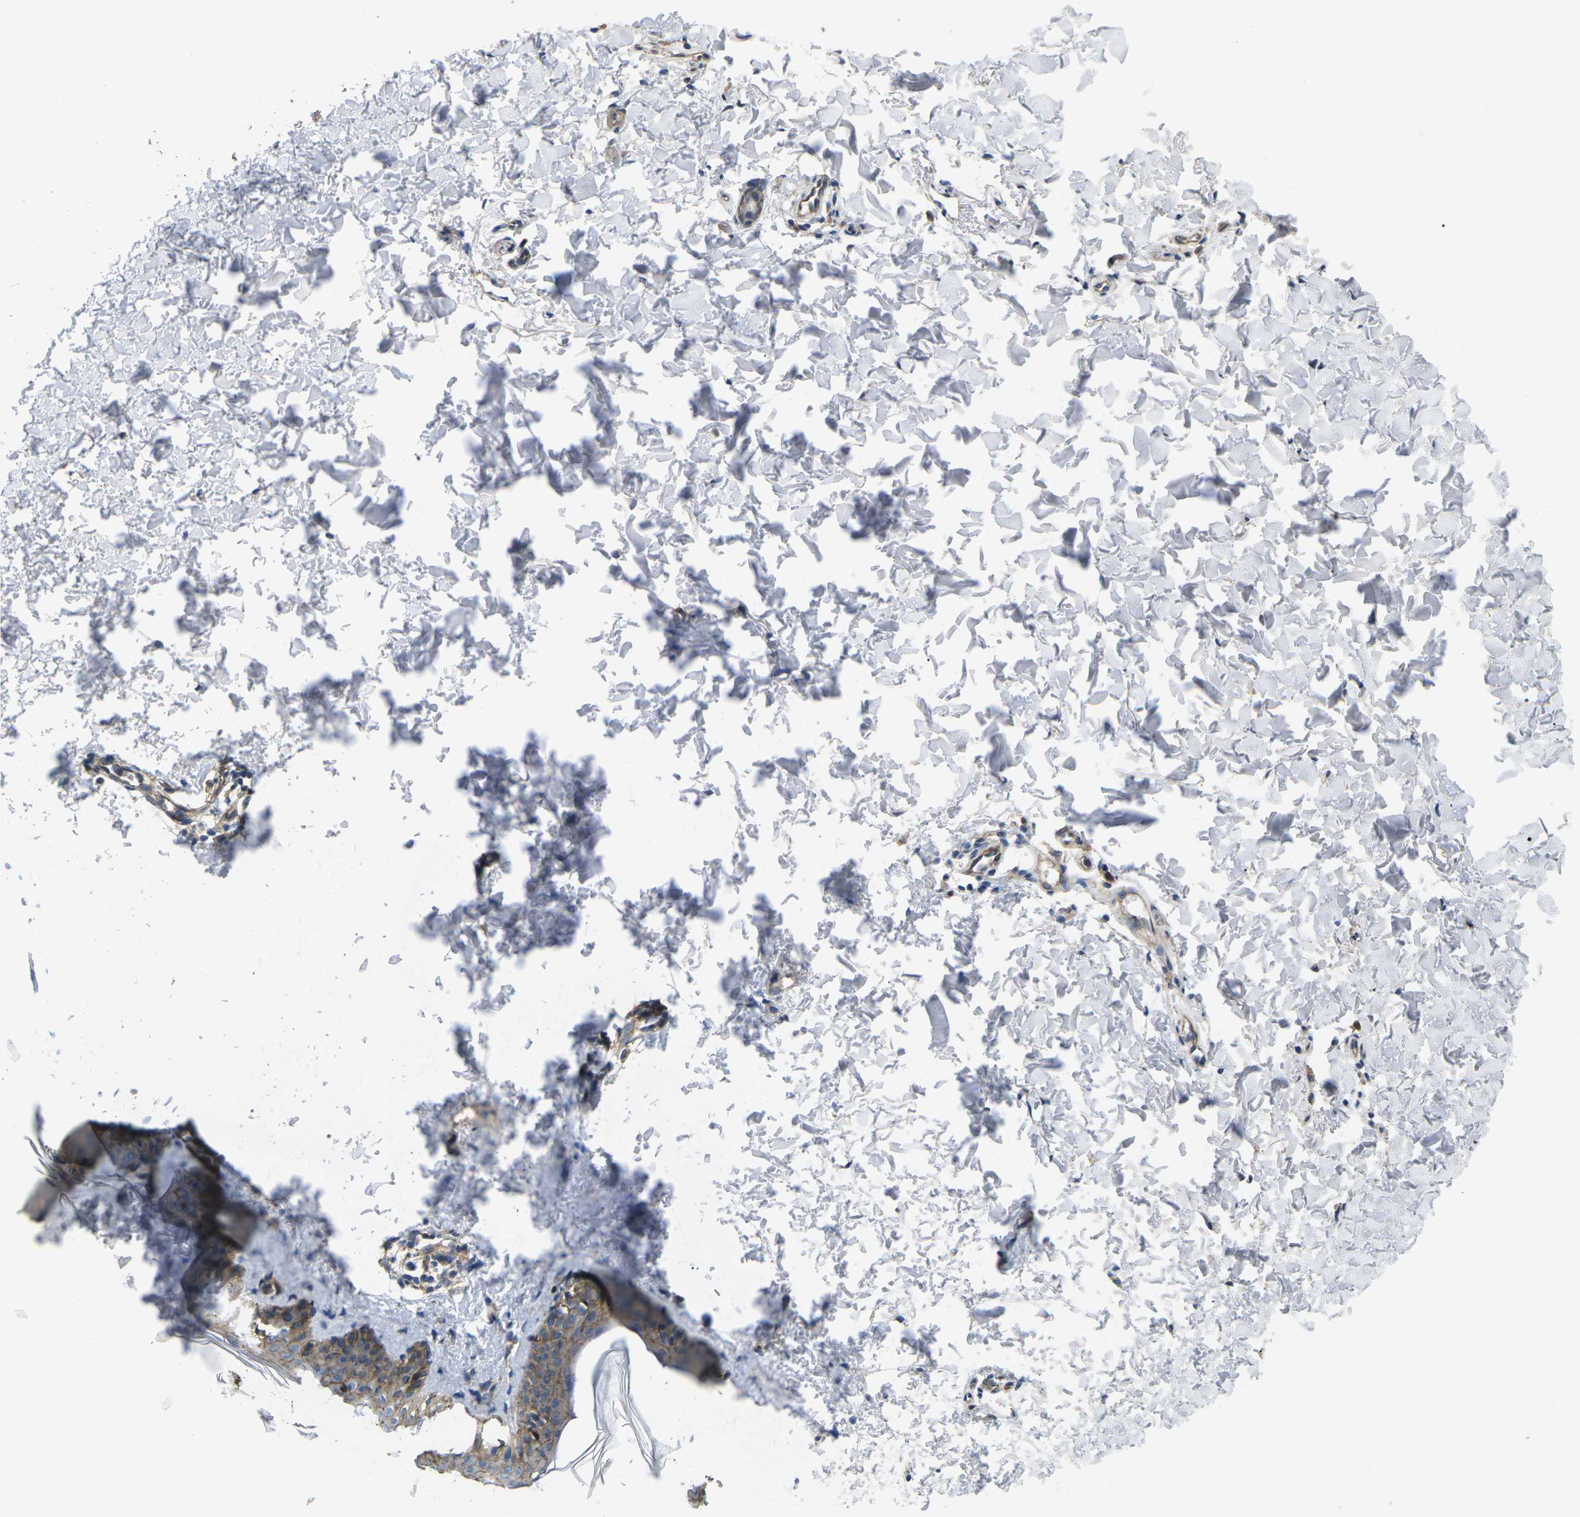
{"staining": {"intensity": "weak", "quantity": "25%-75%", "location": "cytoplasmic/membranous"}, "tissue": "skin", "cell_type": "Fibroblasts", "image_type": "normal", "snomed": [{"axis": "morphology", "description": "Normal tissue, NOS"}, {"axis": "topography", "description": "Skin"}], "caption": "This is an image of IHC staining of normal skin, which shows weak staining in the cytoplasmic/membranous of fibroblasts.", "gene": "CTNND1", "patient": {"sex": "female", "age": 41}}